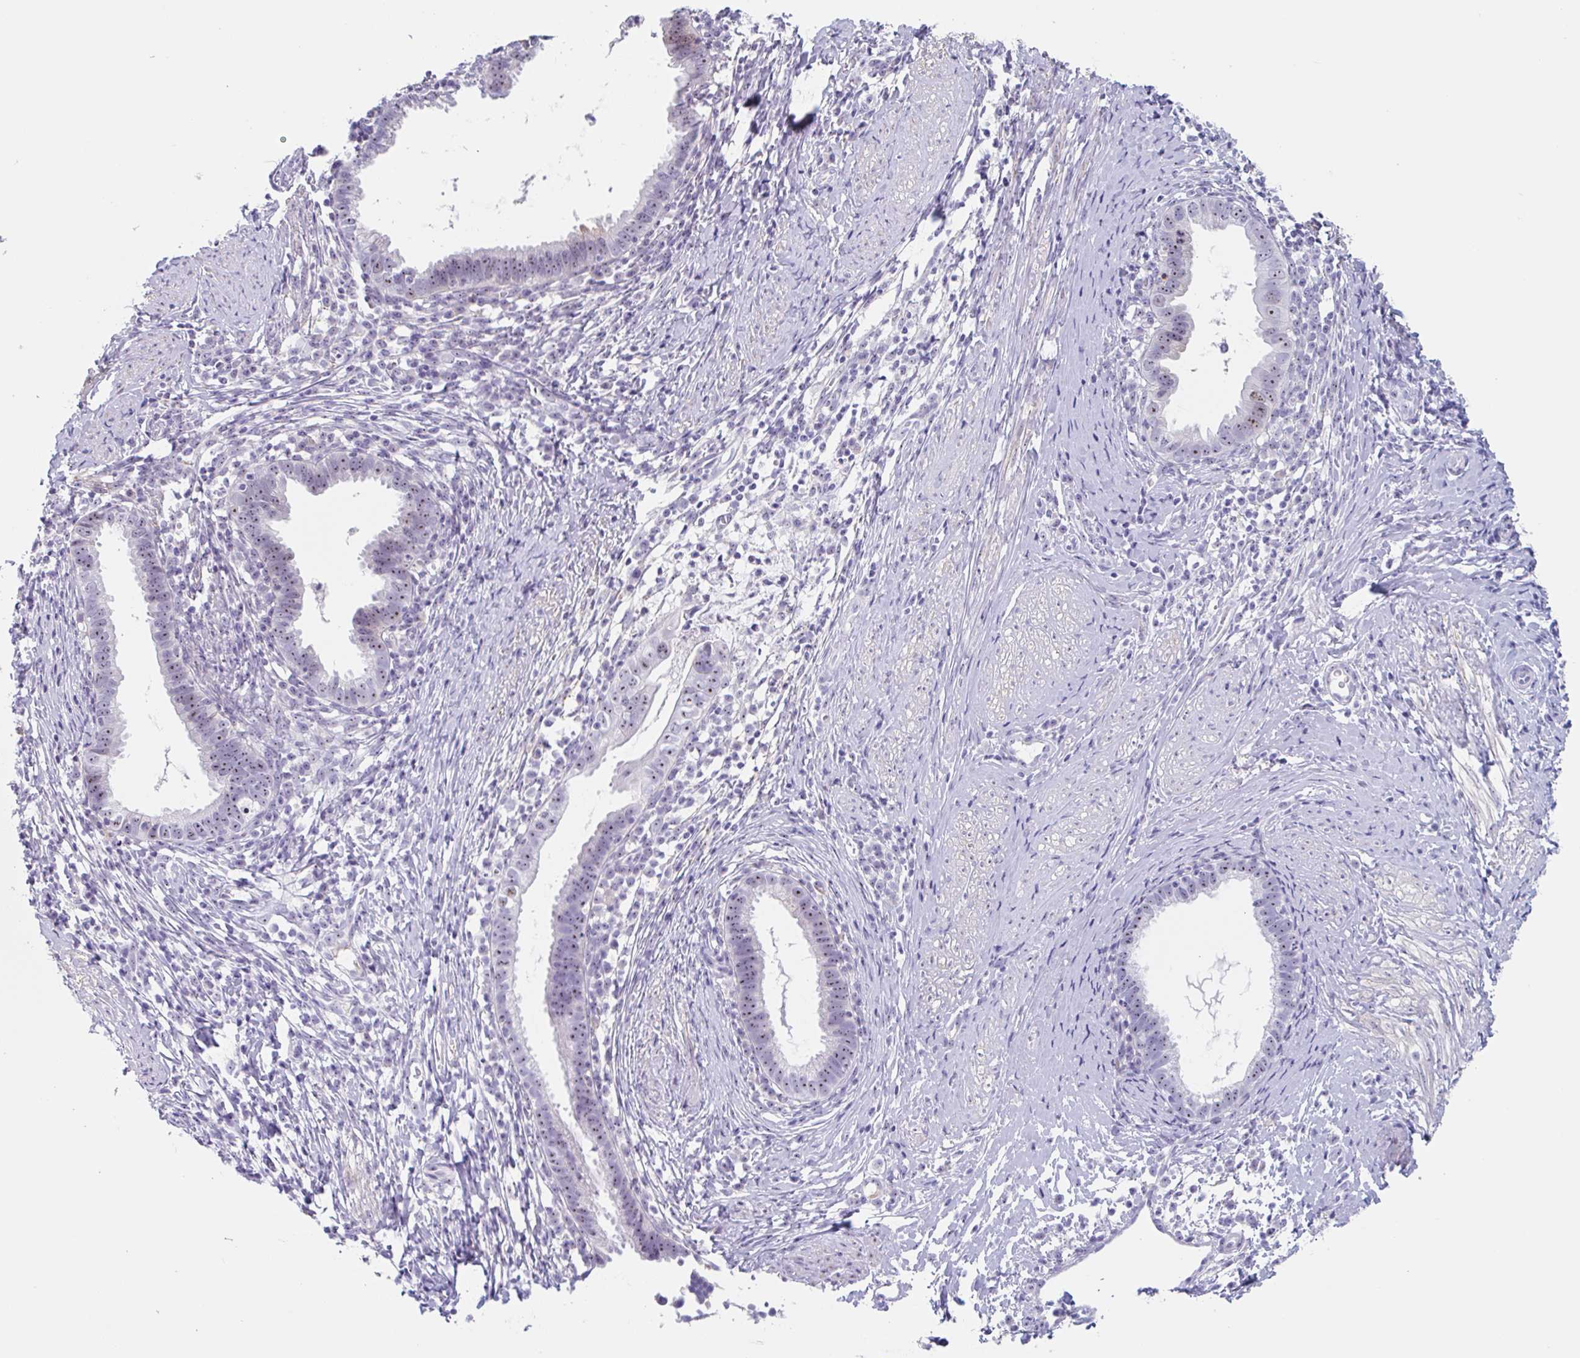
{"staining": {"intensity": "moderate", "quantity": ">75%", "location": "nuclear"}, "tissue": "cervical cancer", "cell_type": "Tumor cells", "image_type": "cancer", "snomed": [{"axis": "morphology", "description": "Adenocarcinoma, NOS"}, {"axis": "topography", "description": "Cervix"}], "caption": "Immunohistochemistry (DAB (3,3'-diaminobenzidine)) staining of human cervical cancer exhibits moderate nuclear protein staining in about >75% of tumor cells. (DAB (3,3'-diaminobenzidine) = brown stain, brightfield microscopy at high magnification).", "gene": "LENG9", "patient": {"sex": "female", "age": 36}}